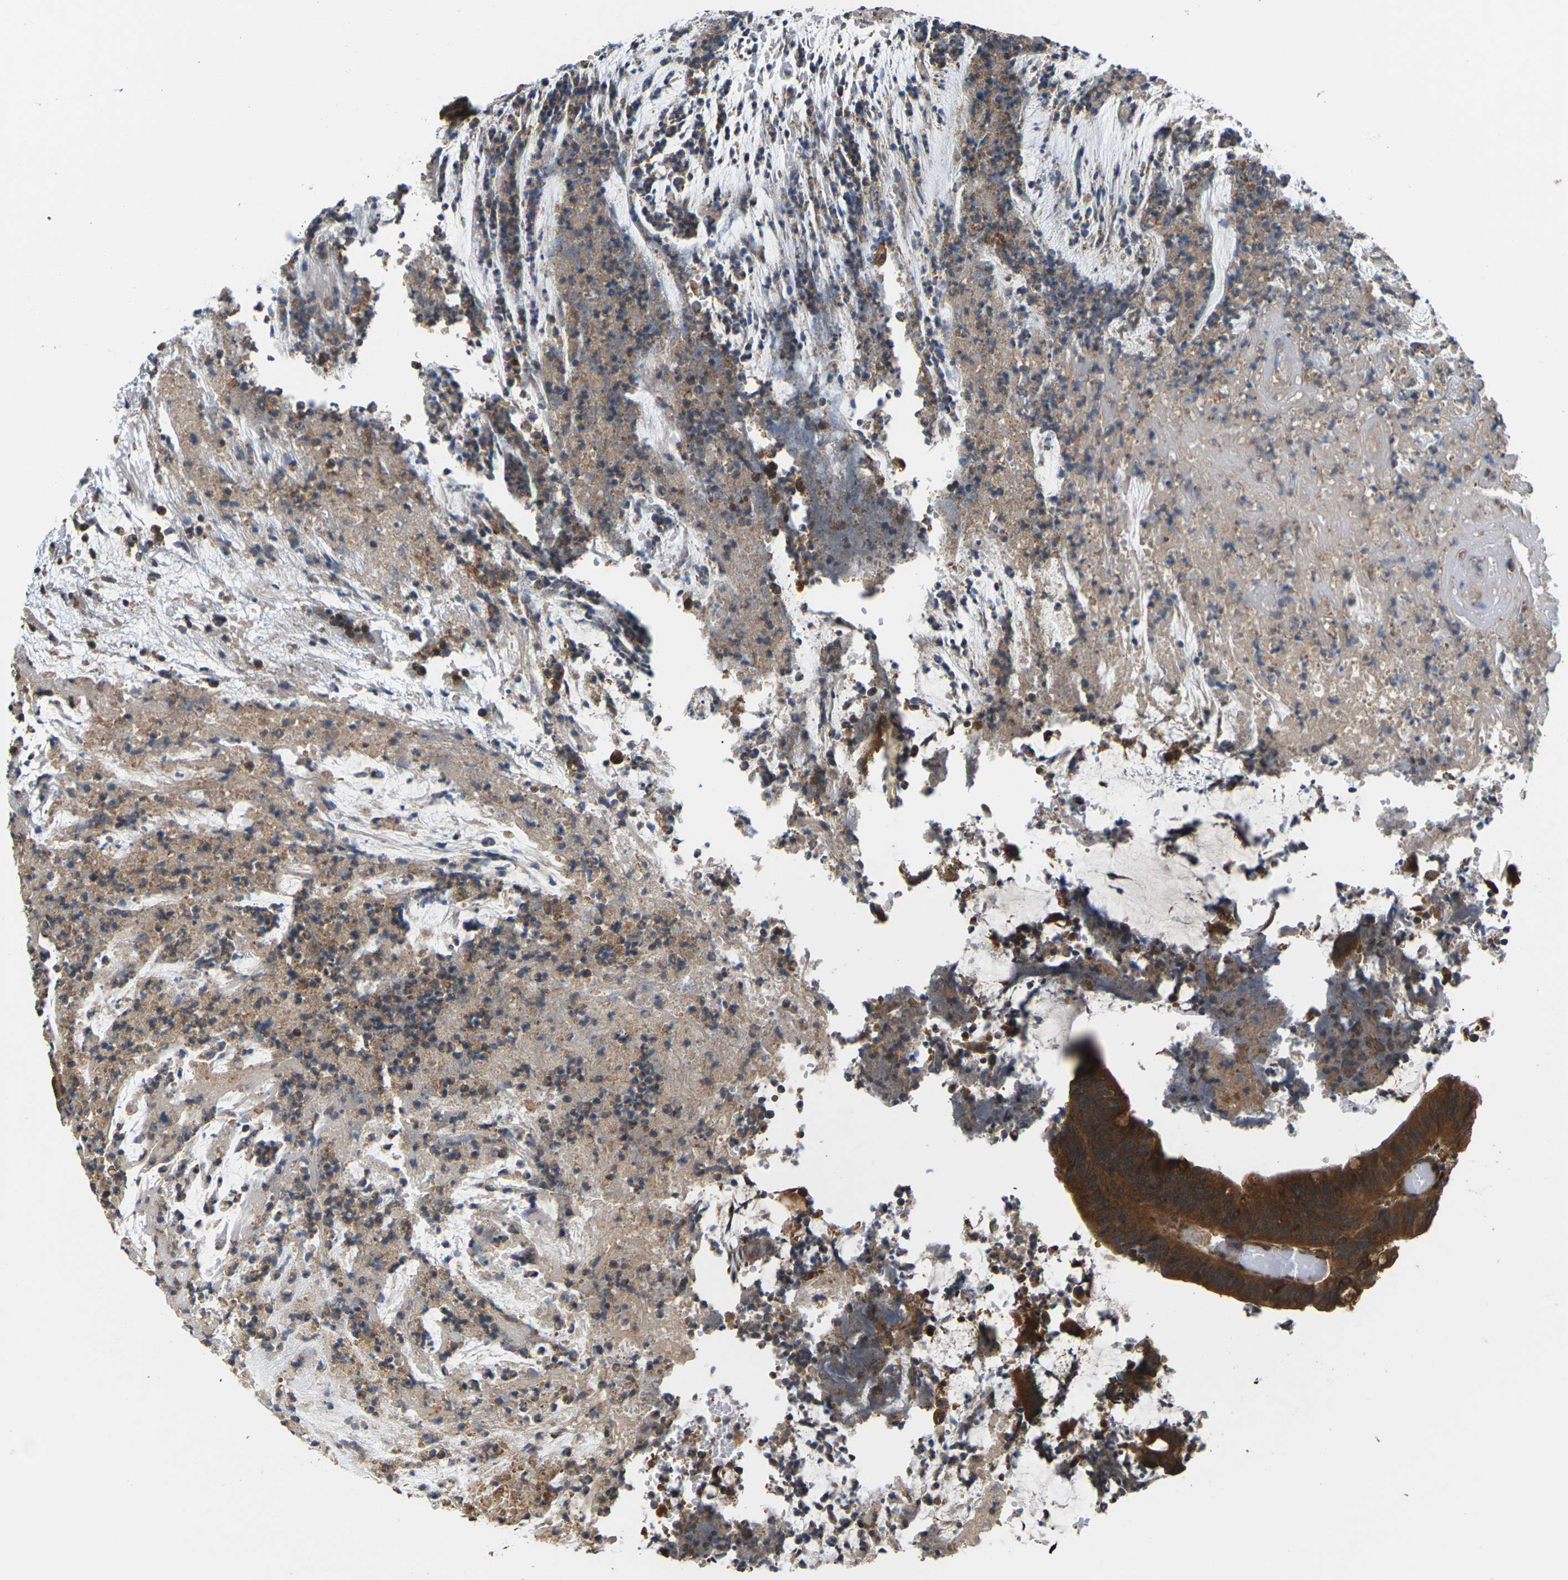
{"staining": {"intensity": "strong", "quantity": ">75%", "location": "cytoplasmic/membranous"}, "tissue": "colorectal cancer", "cell_type": "Tumor cells", "image_type": "cancer", "snomed": [{"axis": "morphology", "description": "Adenocarcinoma, NOS"}, {"axis": "topography", "description": "Rectum"}], "caption": "This micrograph displays colorectal cancer (adenocarcinoma) stained with immunohistochemistry to label a protein in brown. The cytoplasmic/membranous of tumor cells show strong positivity for the protein. Nuclei are counter-stained blue.", "gene": "NRAS", "patient": {"sex": "female", "age": 66}}